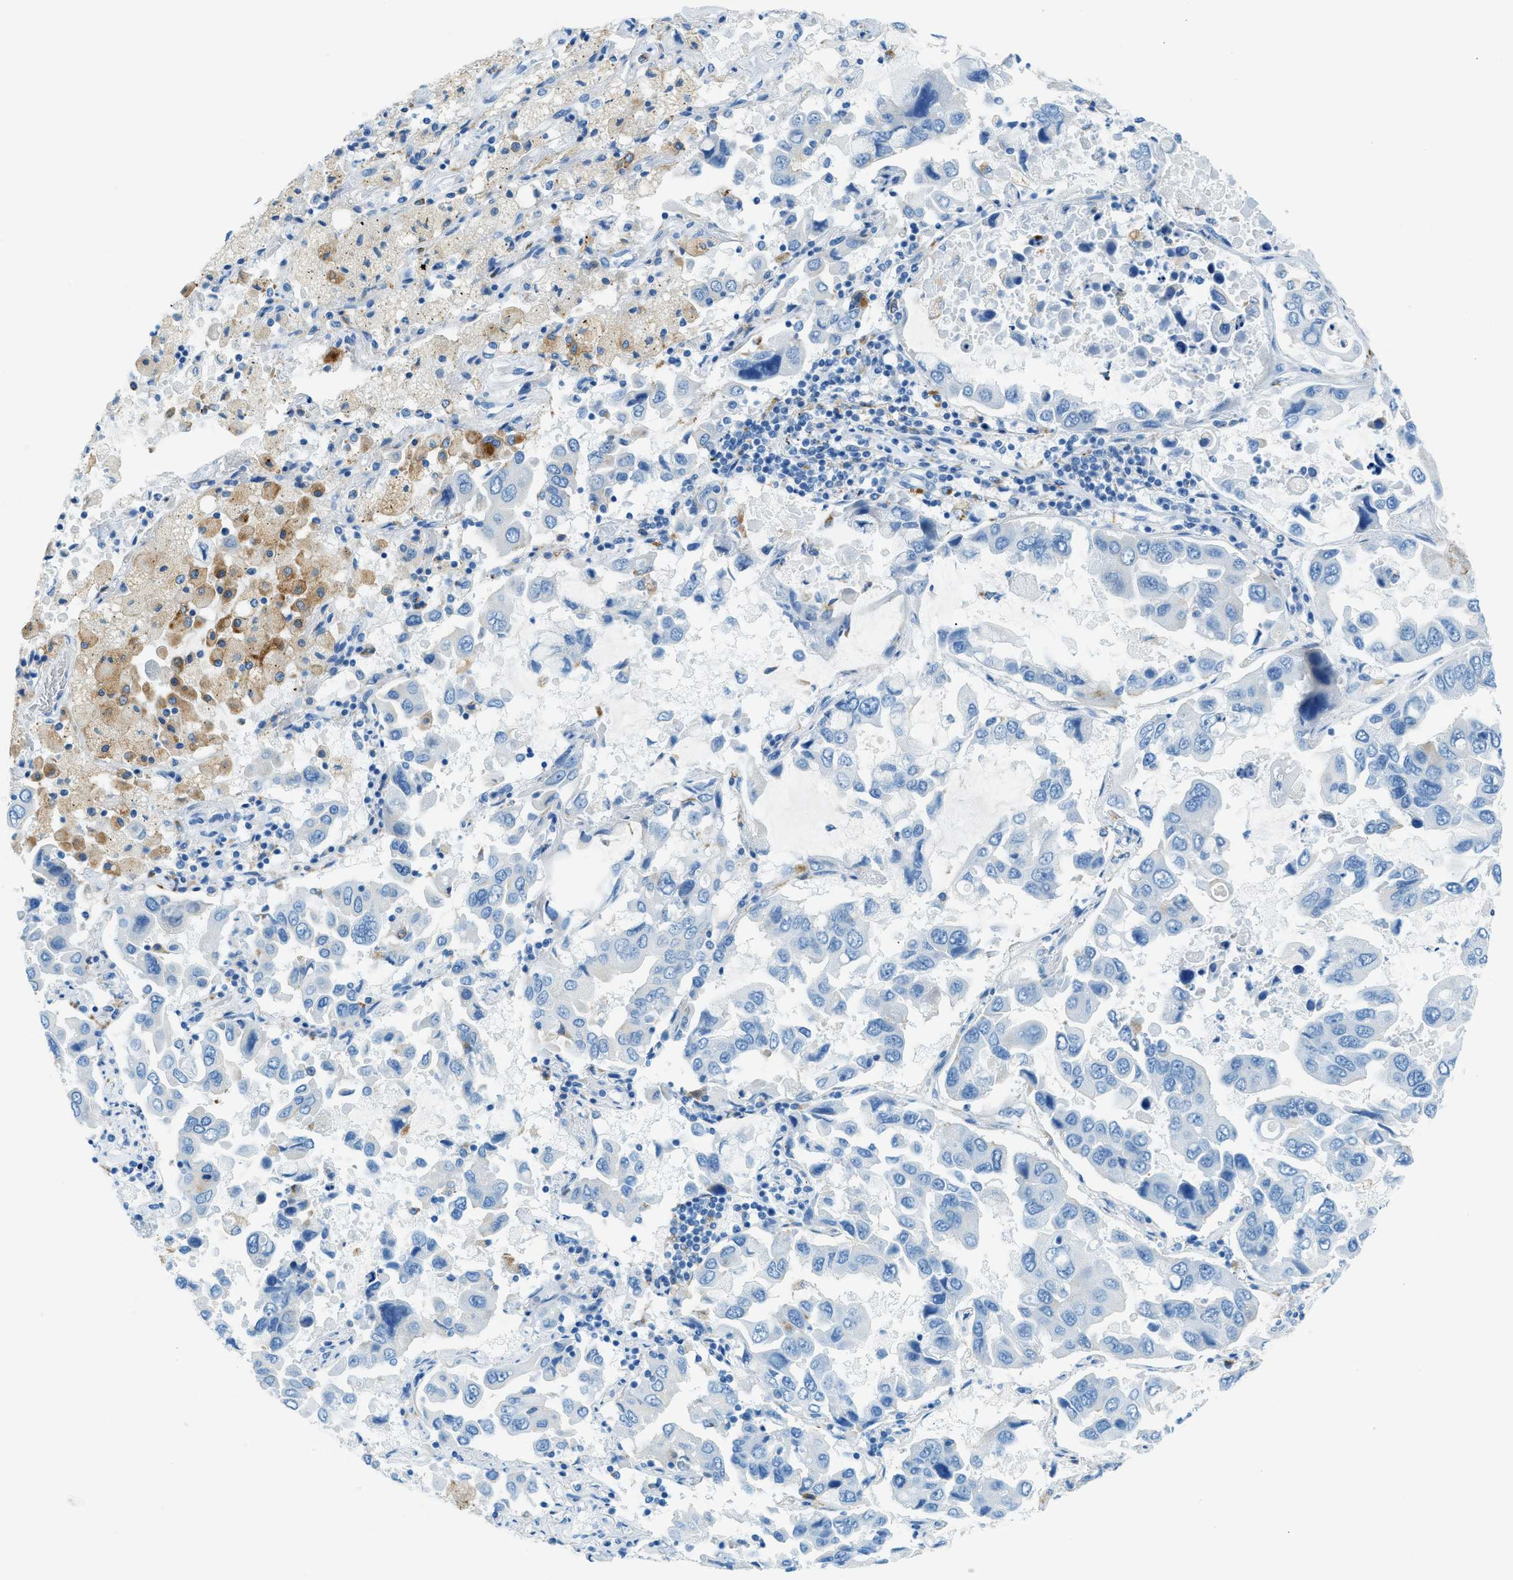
{"staining": {"intensity": "negative", "quantity": "none", "location": "none"}, "tissue": "lung cancer", "cell_type": "Tumor cells", "image_type": "cancer", "snomed": [{"axis": "morphology", "description": "Adenocarcinoma, NOS"}, {"axis": "topography", "description": "Lung"}], "caption": "High magnification brightfield microscopy of adenocarcinoma (lung) stained with DAB (3,3'-diaminobenzidine) (brown) and counterstained with hematoxylin (blue): tumor cells show no significant staining. (IHC, brightfield microscopy, high magnification).", "gene": "C21orf62", "patient": {"sex": "male", "age": 64}}